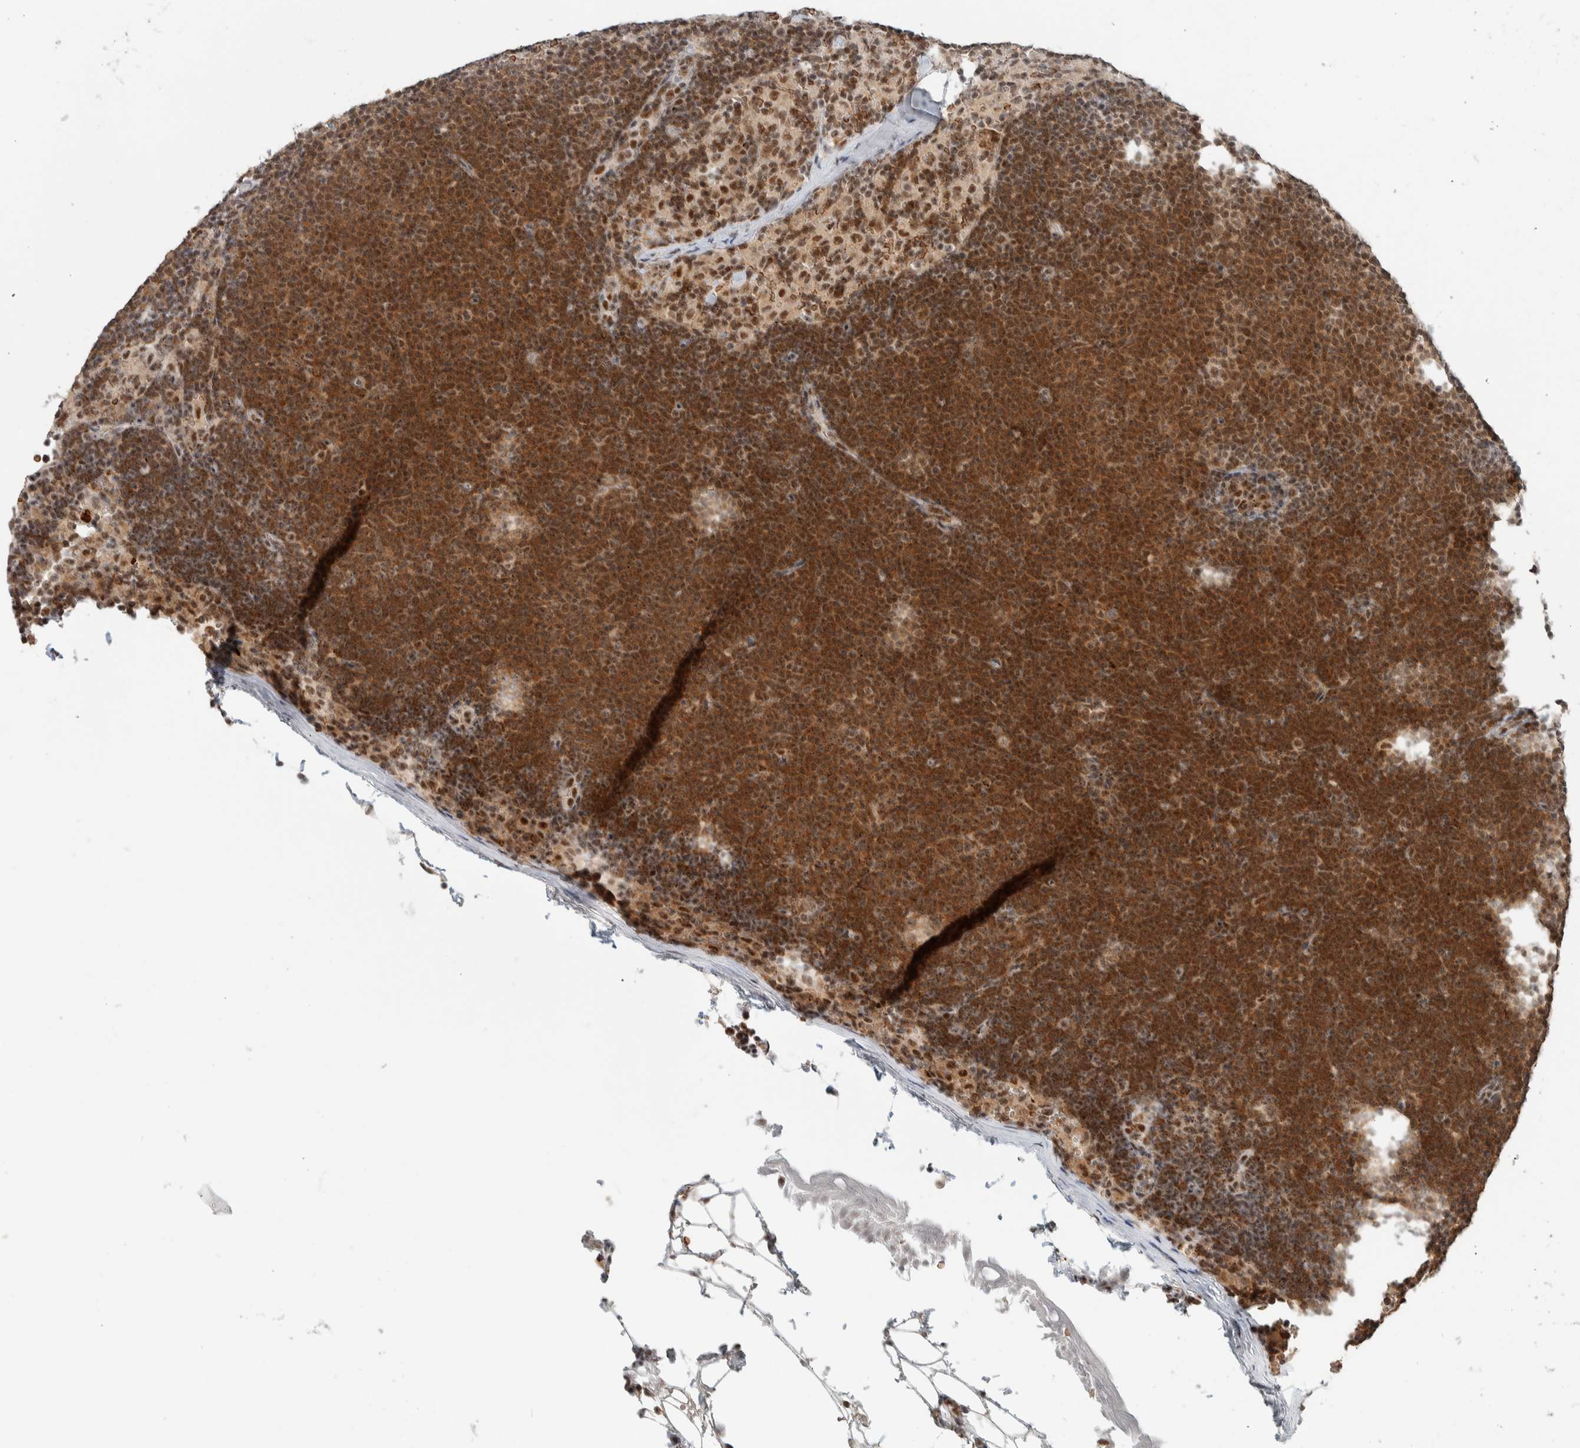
{"staining": {"intensity": "strong", "quantity": ">75%", "location": "nuclear"}, "tissue": "lymphoma", "cell_type": "Tumor cells", "image_type": "cancer", "snomed": [{"axis": "morphology", "description": "Malignant lymphoma, non-Hodgkin's type, Low grade"}, {"axis": "topography", "description": "Lymph node"}], "caption": "Immunohistochemical staining of low-grade malignant lymphoma, non-Hodgkin's type reveals strong nuclear protein staining in about >75% of tumor cells.", "gene": "ZBTB2", "patient": {"sex": "female", "age": 53}}